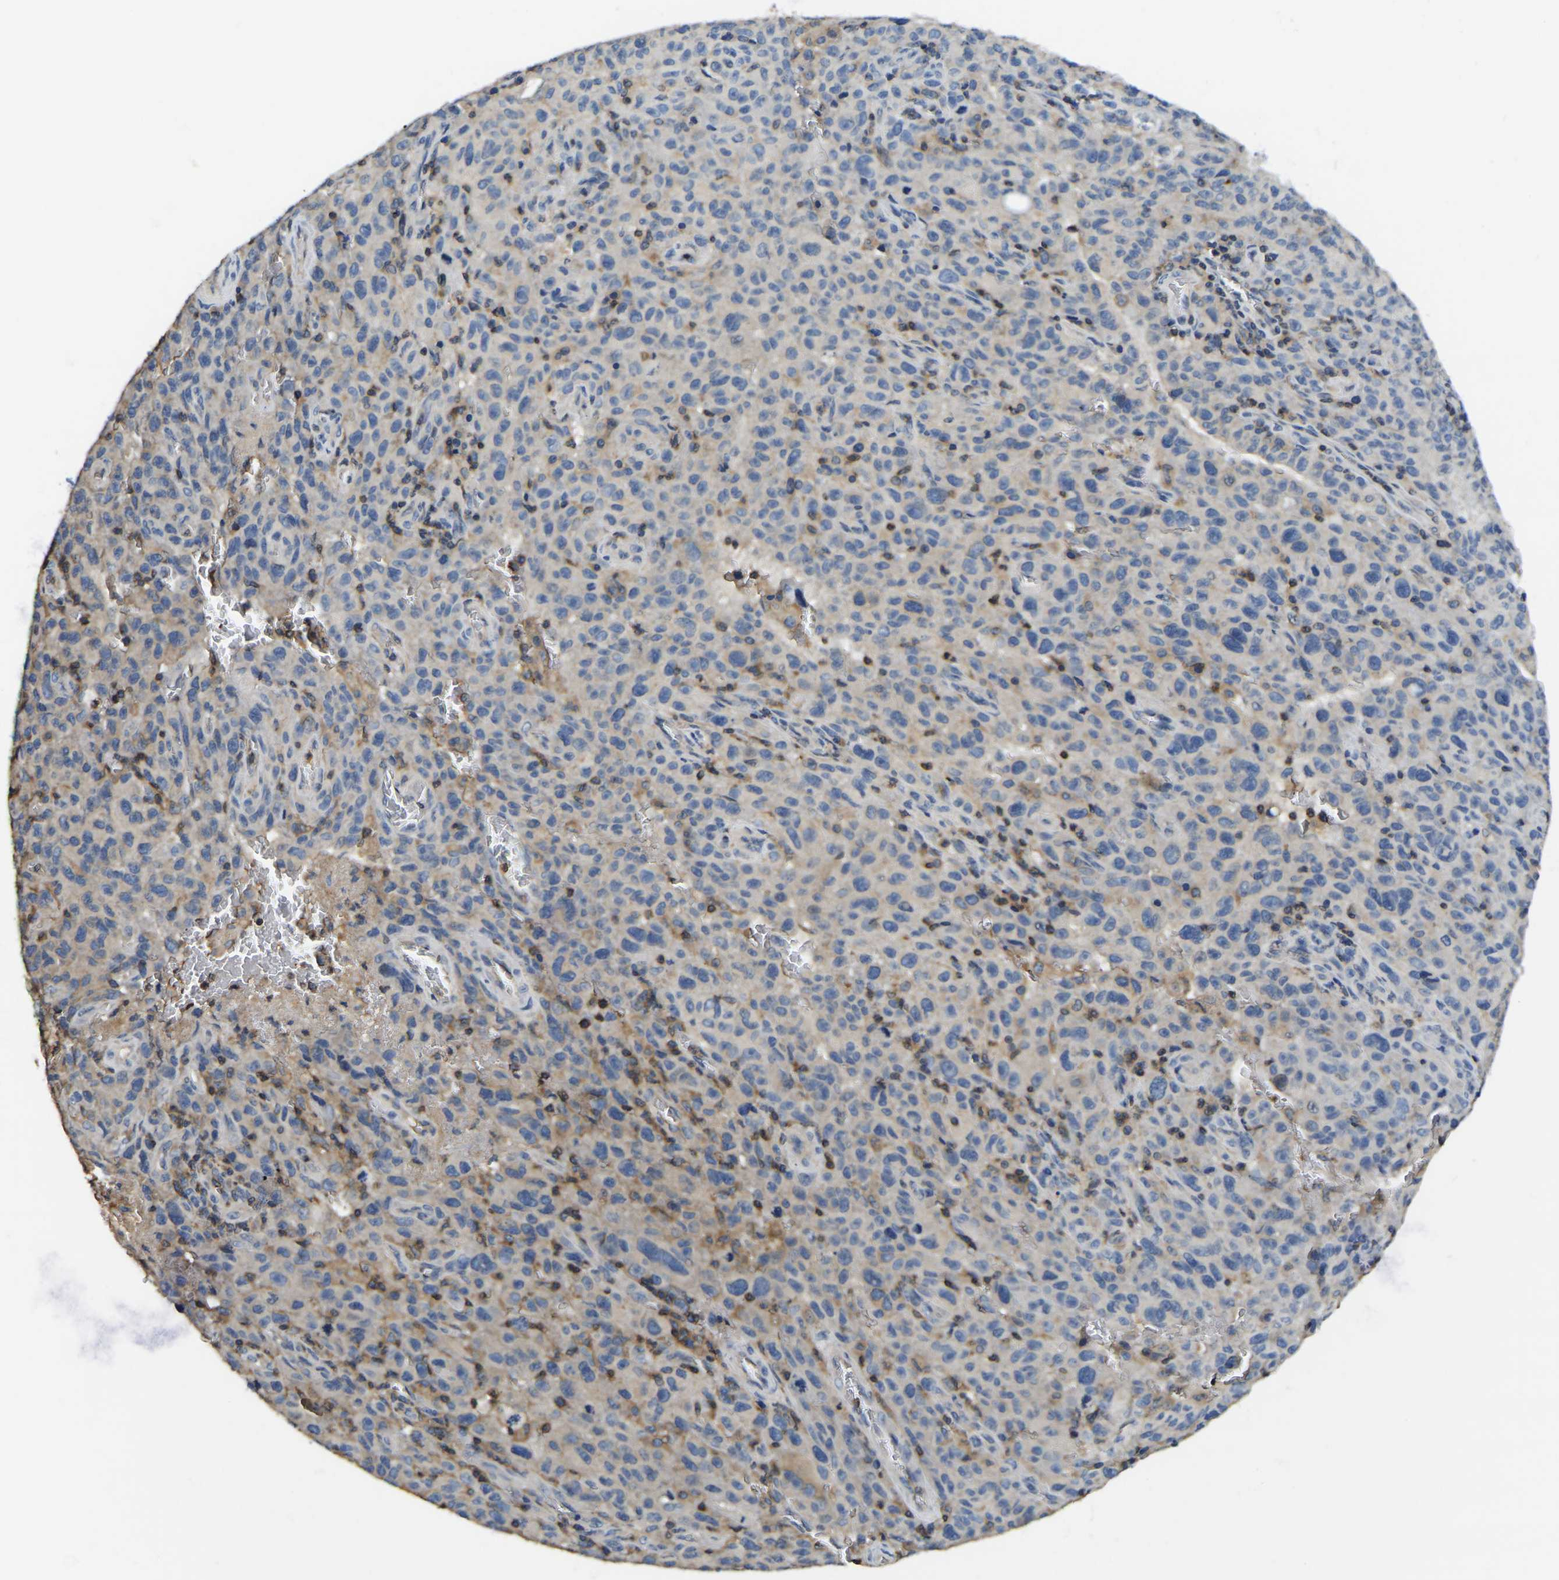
{"staining": {"intensity": "weak", "quantity": "<25%", "location": "cytoplasmic/membranous"}, "tissue": "melanoma", "cell_type": "Tumor cells", "image_type": "cancer", "snomed": [{"axis": "morphology", "description": "Malignant melanoma, NOS"}, {"axis": "topography", "description": "Skin"}], "caption": "IHC photomicrograph of human melanoma stained for a protein (brown), which displays no staining in tumor cells.", "gene": "SMPD2", "patient": {"sex": "female", "age": 82}}